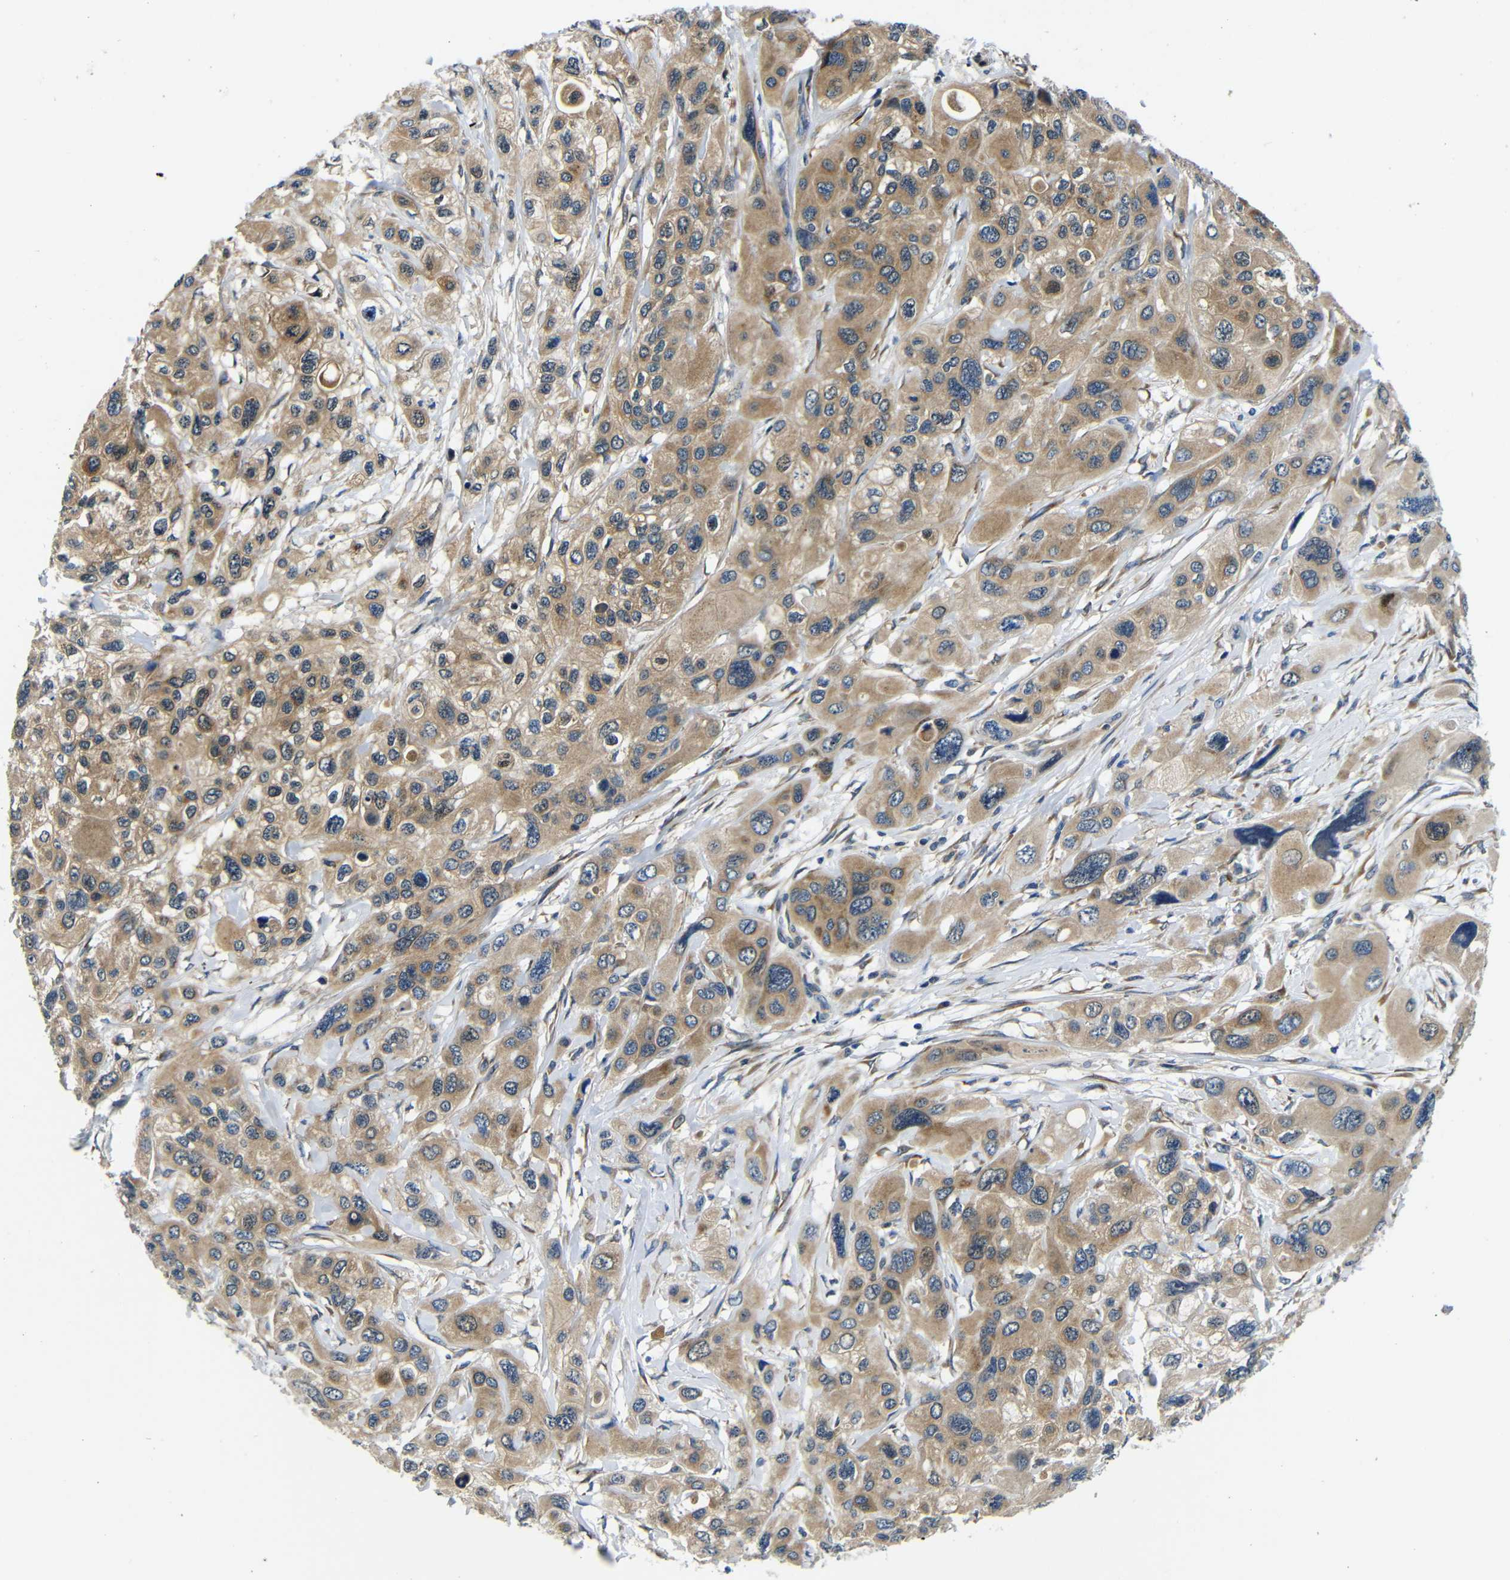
{"staining": {"intensity": "moderate", "quantity": ">75%", "location": "cytoplasmic/membranous"}, "tissue": "pancreatic cancer", "cell_type": "Tumor cells", "image_type": "cancer", "snomed": [{"axis": "morphology", "description": "Adenocarcinoma, NOS"}, {"axis": "topography", "description": "Pancreas"}], "caption": "Pancreatic adenocarcinoma stained with immunohistochemistry reveals moderate cytoplasmic/membranous staining in about >75% of tumor cells.", "gene": "FKBP14", "patient": {"sex": "male", "age": 73}}